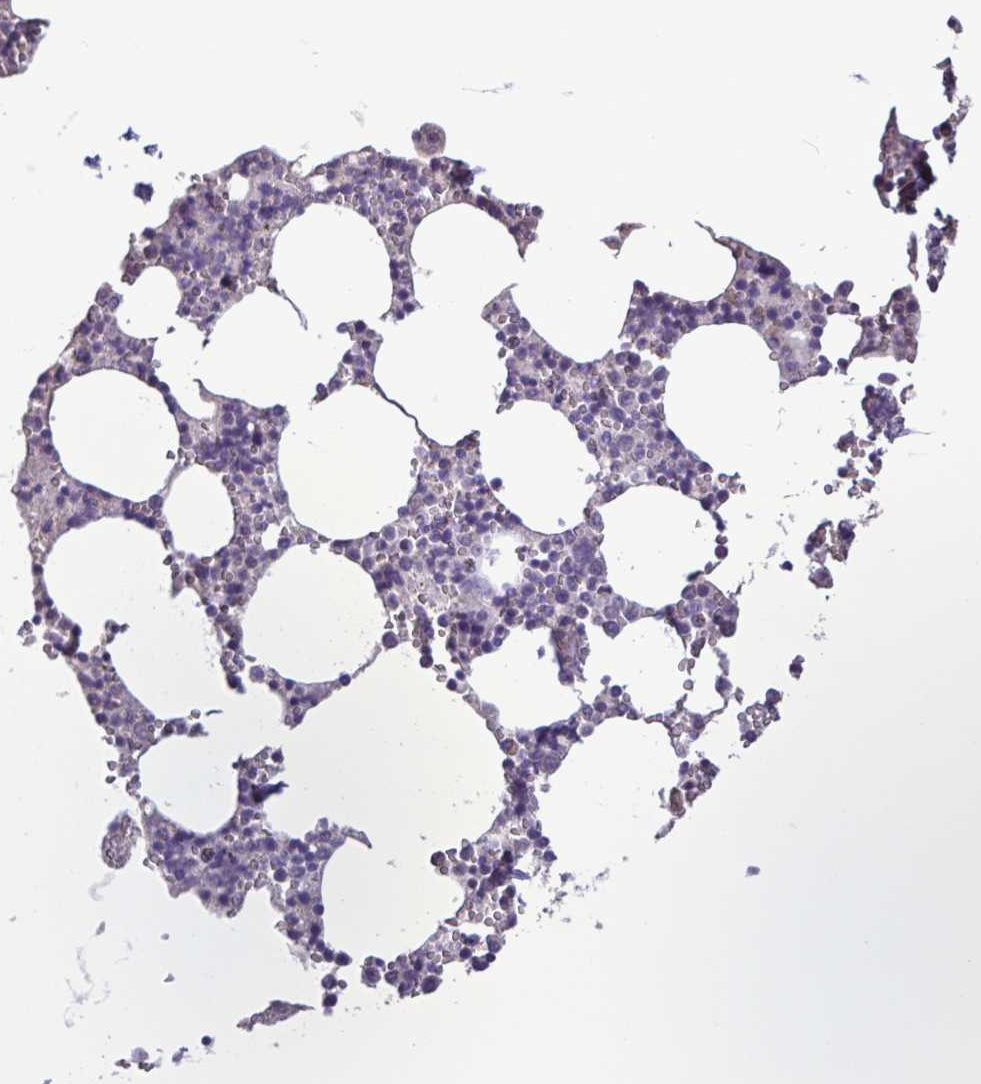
{"staining": {"intensity": "negative", "quantity": "none", "location": "none"}, "tissue": "bone marrow", "cell_type": "Hematopoietic cells", "image_type": "normal", "snomed": [{"axis": "morphology", "description": "Normal tissue, NOS"}, {"axis": "topography", "description": "Bone marrow"}], "caption": "High magnification brightfield microscopy of unremarkable bone marrow stained with DAB (brown) and counterstained with hematoxylin (blue): hematopoietic cells show no significant positivity. (Stains: DAB (3,3'-diaminobenzidine) immunohistochemistry with hematoxylin counter stain, Microscopy: brightfield microscopy at high magnification).", "gene": "CBY2", "patient": {"sex": "male", "age": 54}}